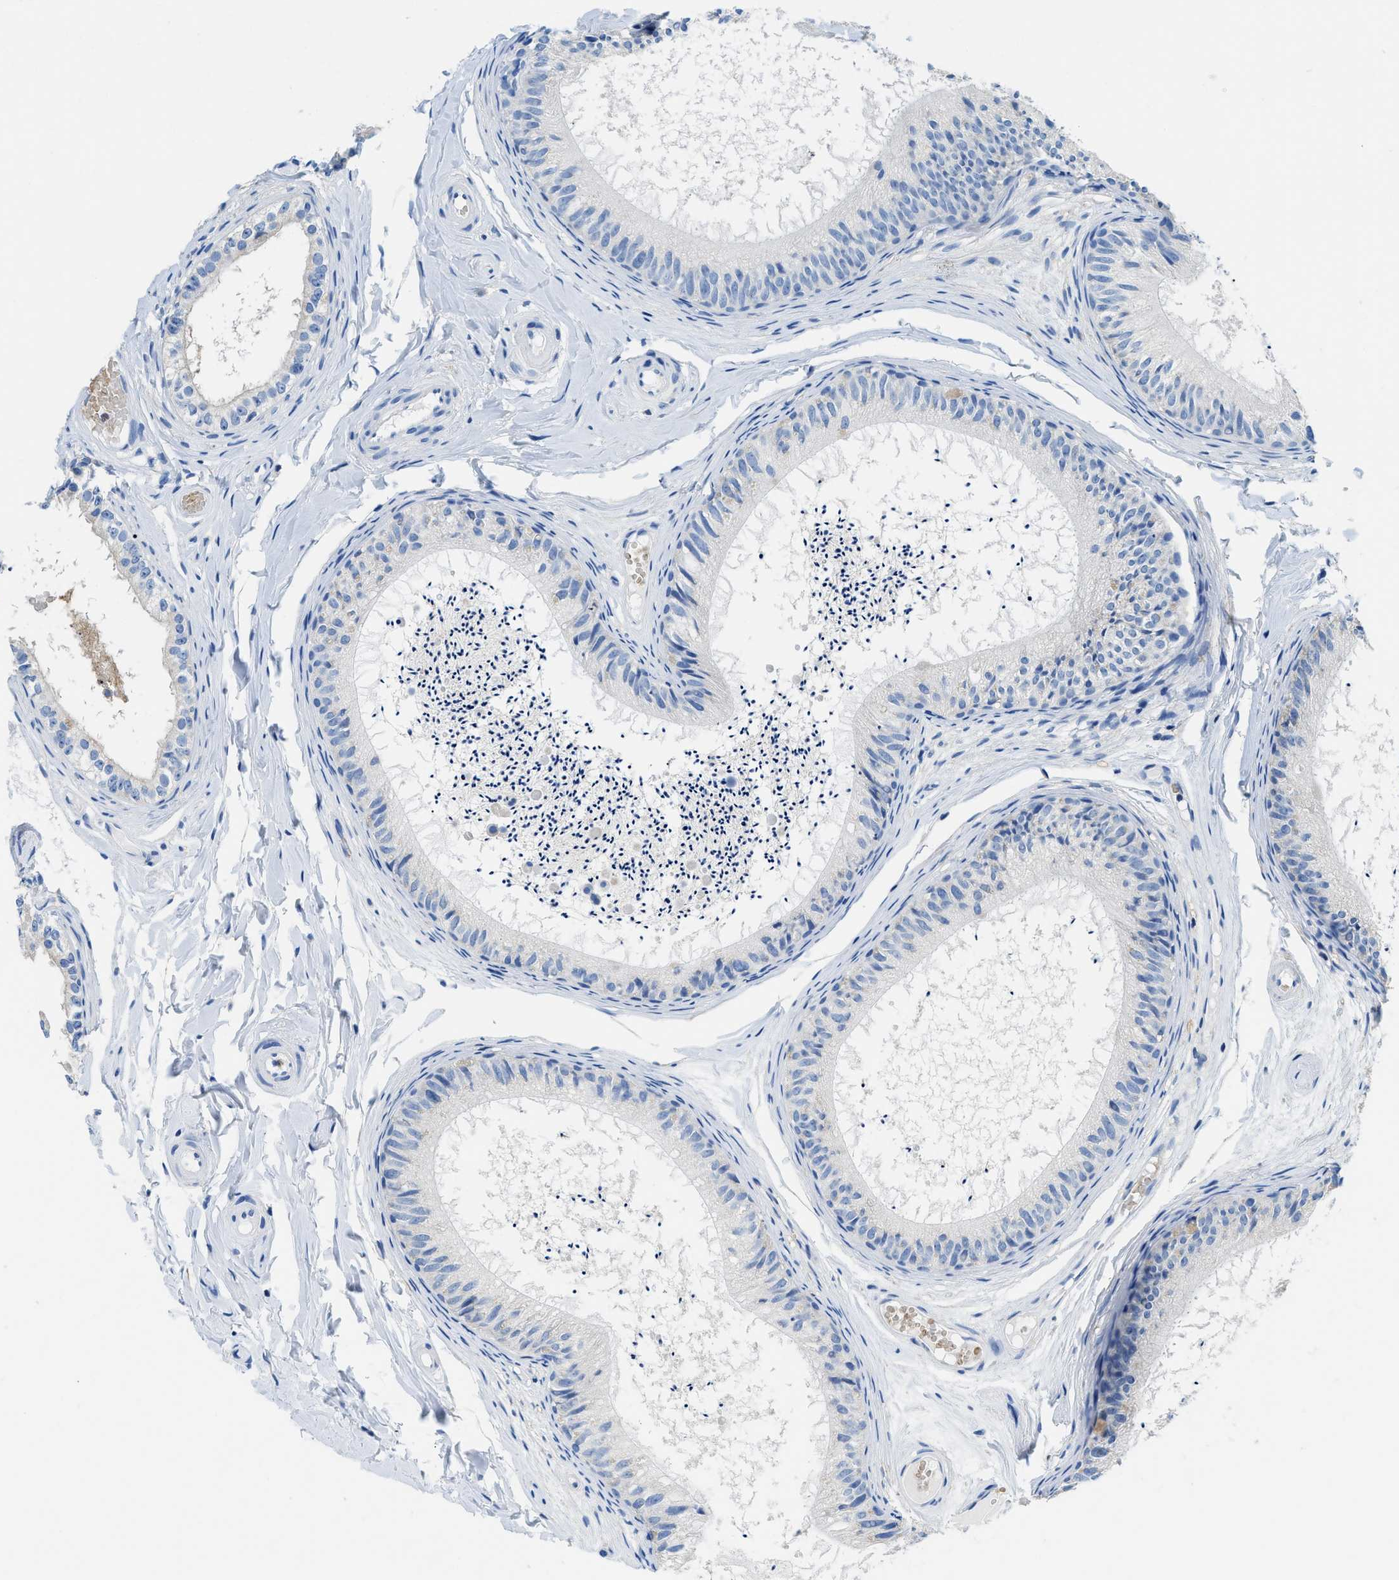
{"staining": {"intensity": "negative", "quantity": "none", "location": "none"}, "tissue": "epididymis", "cell_type": "Glandular cells", "image_type": "normal", "snomed": [{"axis": "morphology", "description": "Normal tissue, NOS"}, {"axis": "topography", "description": "Epididymis"}], "caption": "This is an immunohistochemistry (IHC) image of normal epididymis. There is no staining in glandular cells.", "gene": "NEB", "patient": {"sex": "male", "age": 46}}